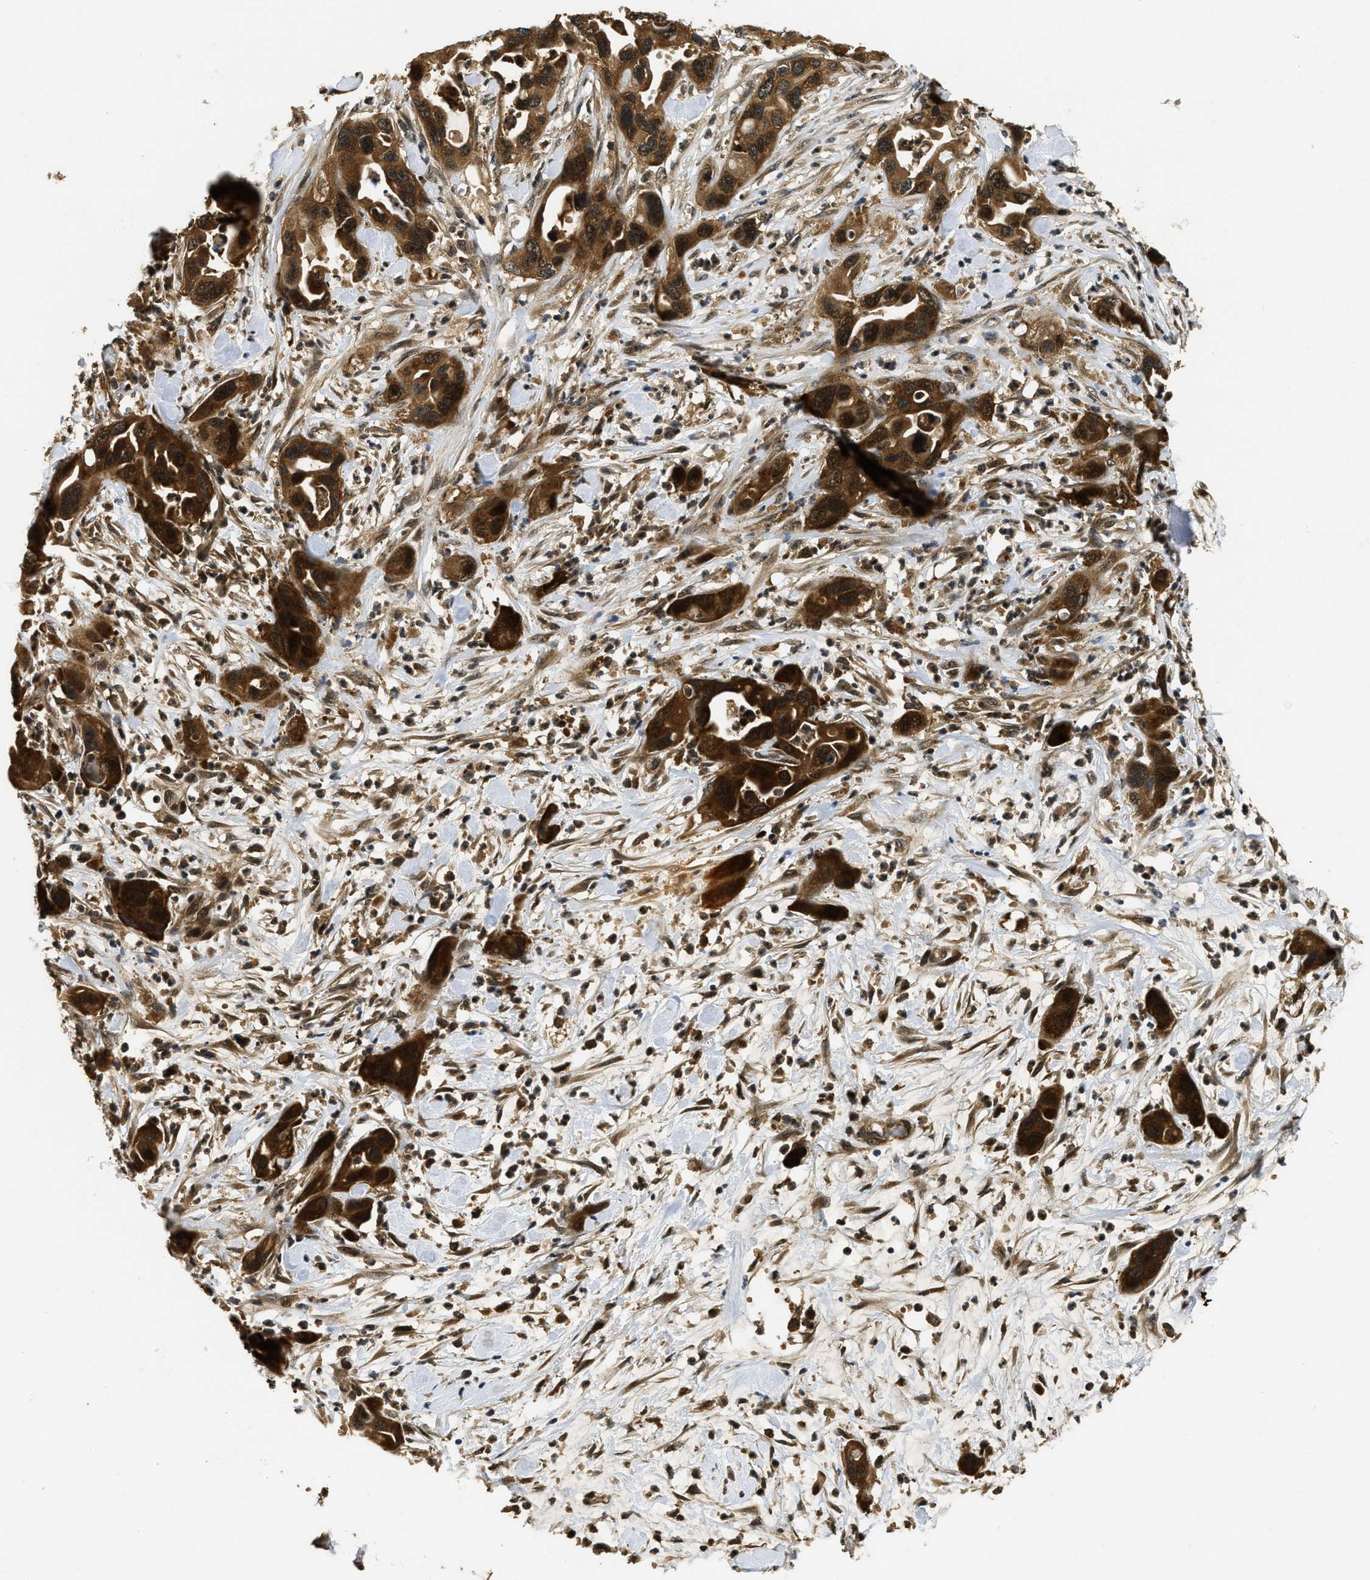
{"staining": {"intensity": "strong", "quantity": ">75%", "location": "cytoplasmic/membranous,nuclear"}, "tissue": "pancreatic cancer", "cell_type": "Tumor cells", "image_type": "cancer", "snomed": [{"axis": "morphology", "description": "Adenocarcinoma, NOS"}, {"axis": "topography", "description": "Pancreas"}], "caption": "Human pancreatic adenocarcinoma stained for a protein (brown) reveals strong cytoplasmic/membranous and nuclear positive positivity in about >75% of tumor cells.", "gene": "ADSL", "patient": {"sex": "female", "age": 71}}